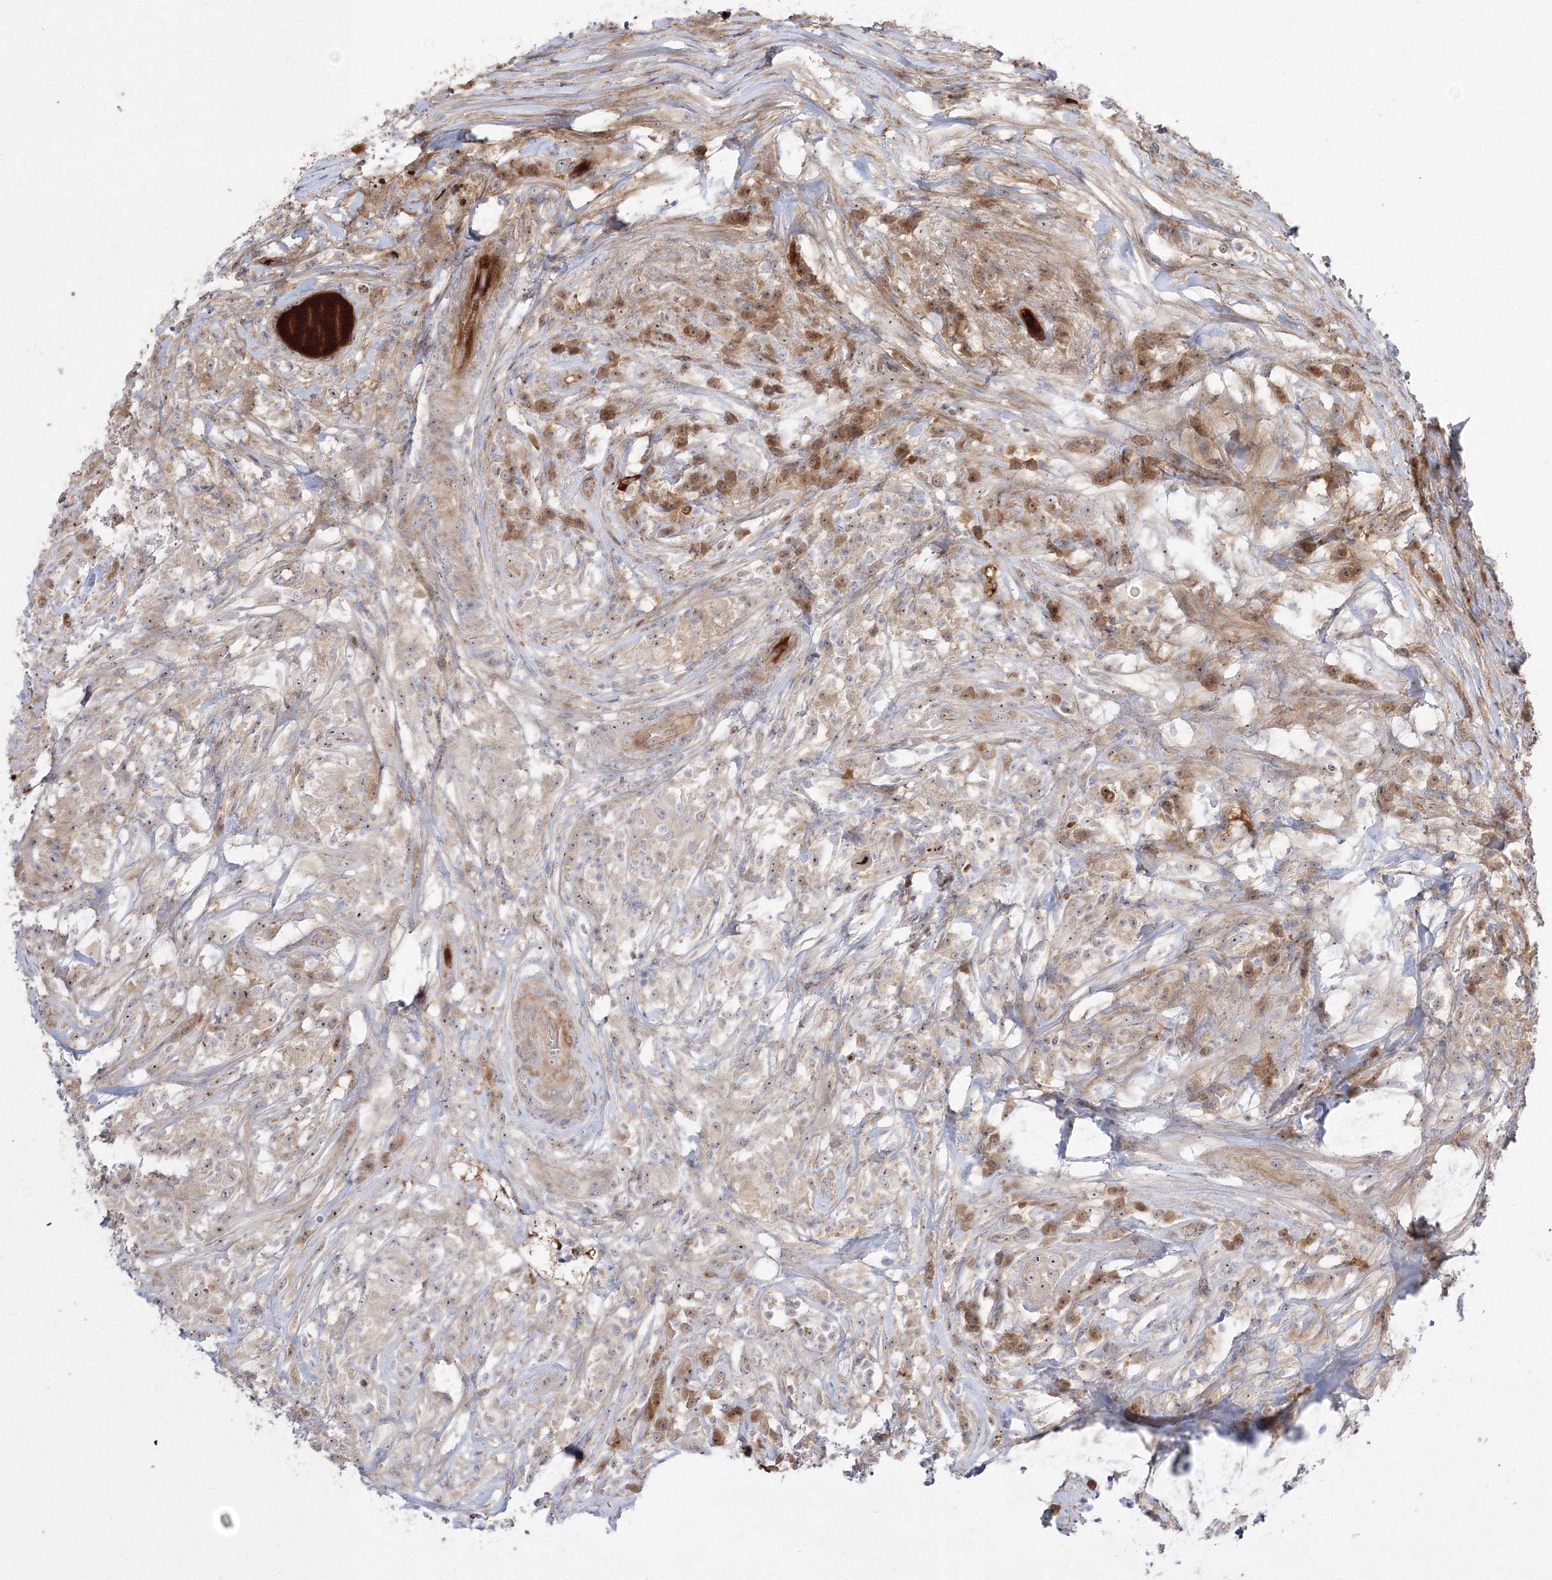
{"staining": {"intensity": "weak", "quantity": "<25%", "location": "nuclear"}, "tissue": "testis cancer", "cell_type": "Tumor cells", "image_type": "cancer", "snomed": [{"axis": "morphology", "description": "Seminoma, NOS"}, {"axis": "topography", "description": "Testis"}], "caption": "Immunohistochemistry (IHC) of testis seminoma reveals no staining in tumor cells.", "gene": "NPM3", "patient": {"sex": "male", "age": 49}}